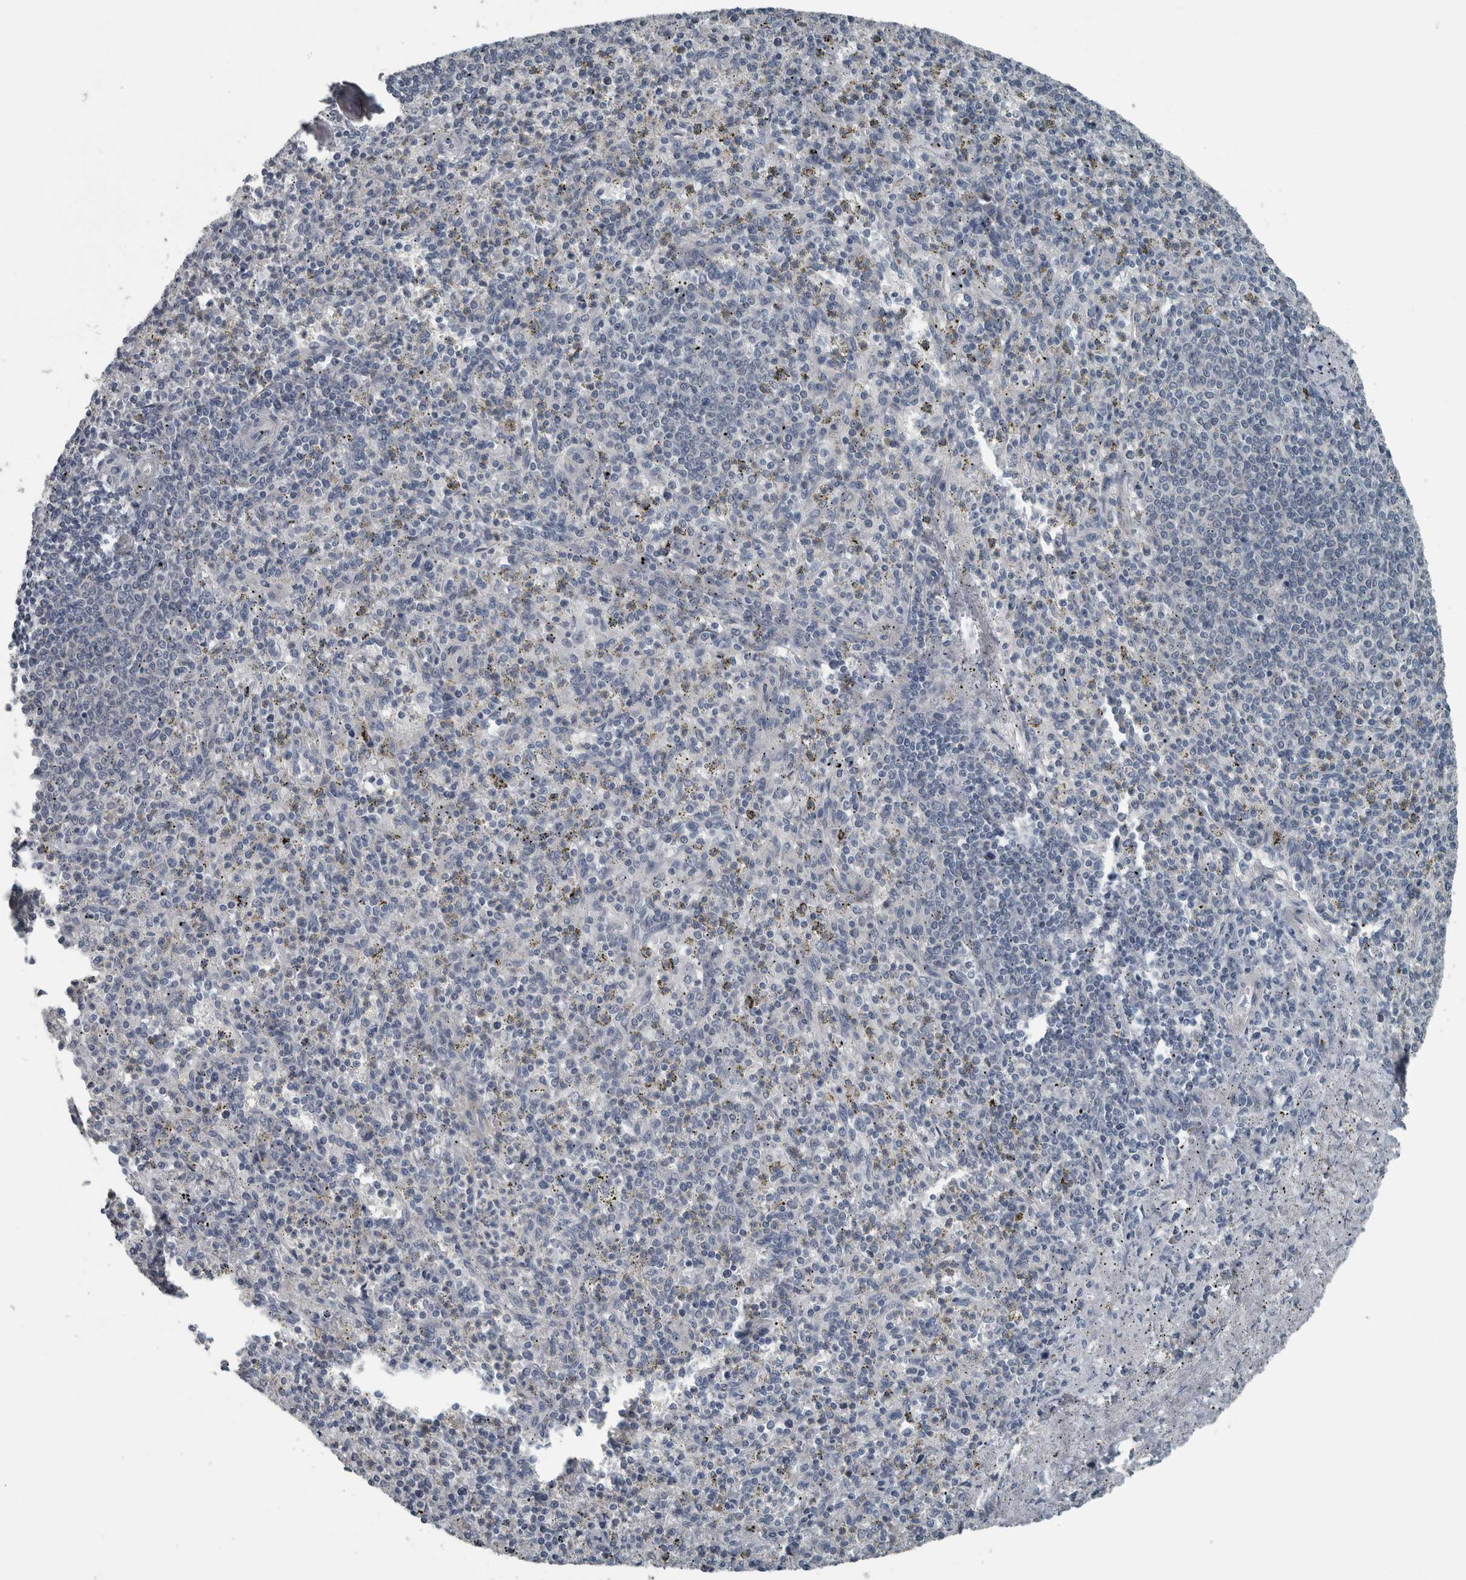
{"staining": {"intensity": "negative", "quantity": "none", "location": "none"}, "tissue": "spleen", "cell_type": "Cells in red pulp", "image_type": "normal", "snomed": [{"axis": "morphology", "description": "Normal tissue, NOS"}, {"axis": "topography", "description": "Spleen"}], "caption": "Human spleen stained for a protein using IHC shows no expression in cells in red pulp.", "gene": "KRT20", "patient": {"sex": "male", "age": 72}}